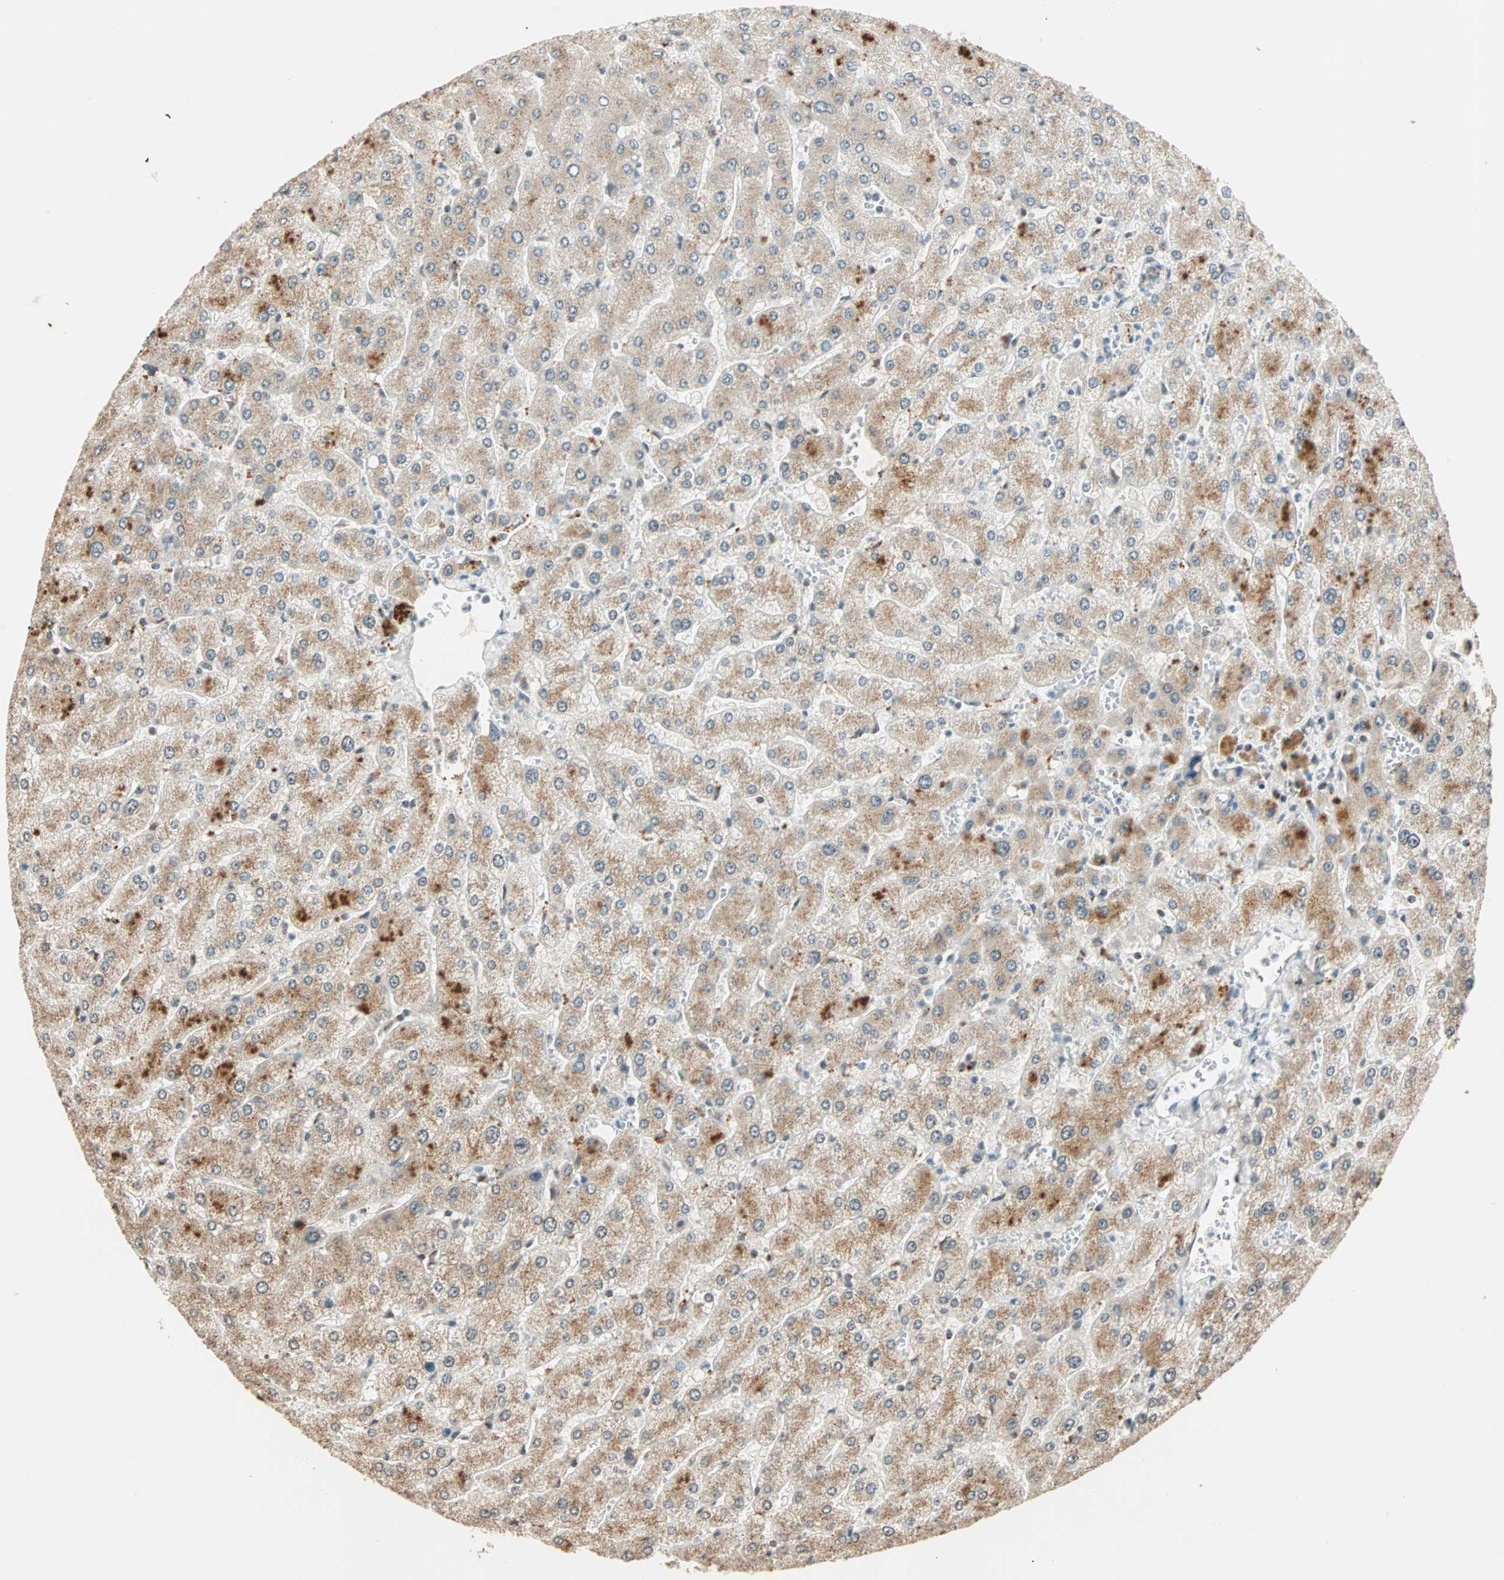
{"staining": {"intensity": "negative", "quantity": "none", "location": "none"}, "tissue": "liver", "cell_type": "Cholangiocytes", "image_type": "normal", "snomed": [{"axis": "morphology", "description": "Normal tissue, NOS"}, {"axis": "topography", "description": "Liver"}], "caption": "IHC photomicrograph of normal human liver stained for a protein (brown), which demonstrates no staining in cholangiocytes.", "gene": "PRDM2", "patient": {"sex": "male", "age": 55}}